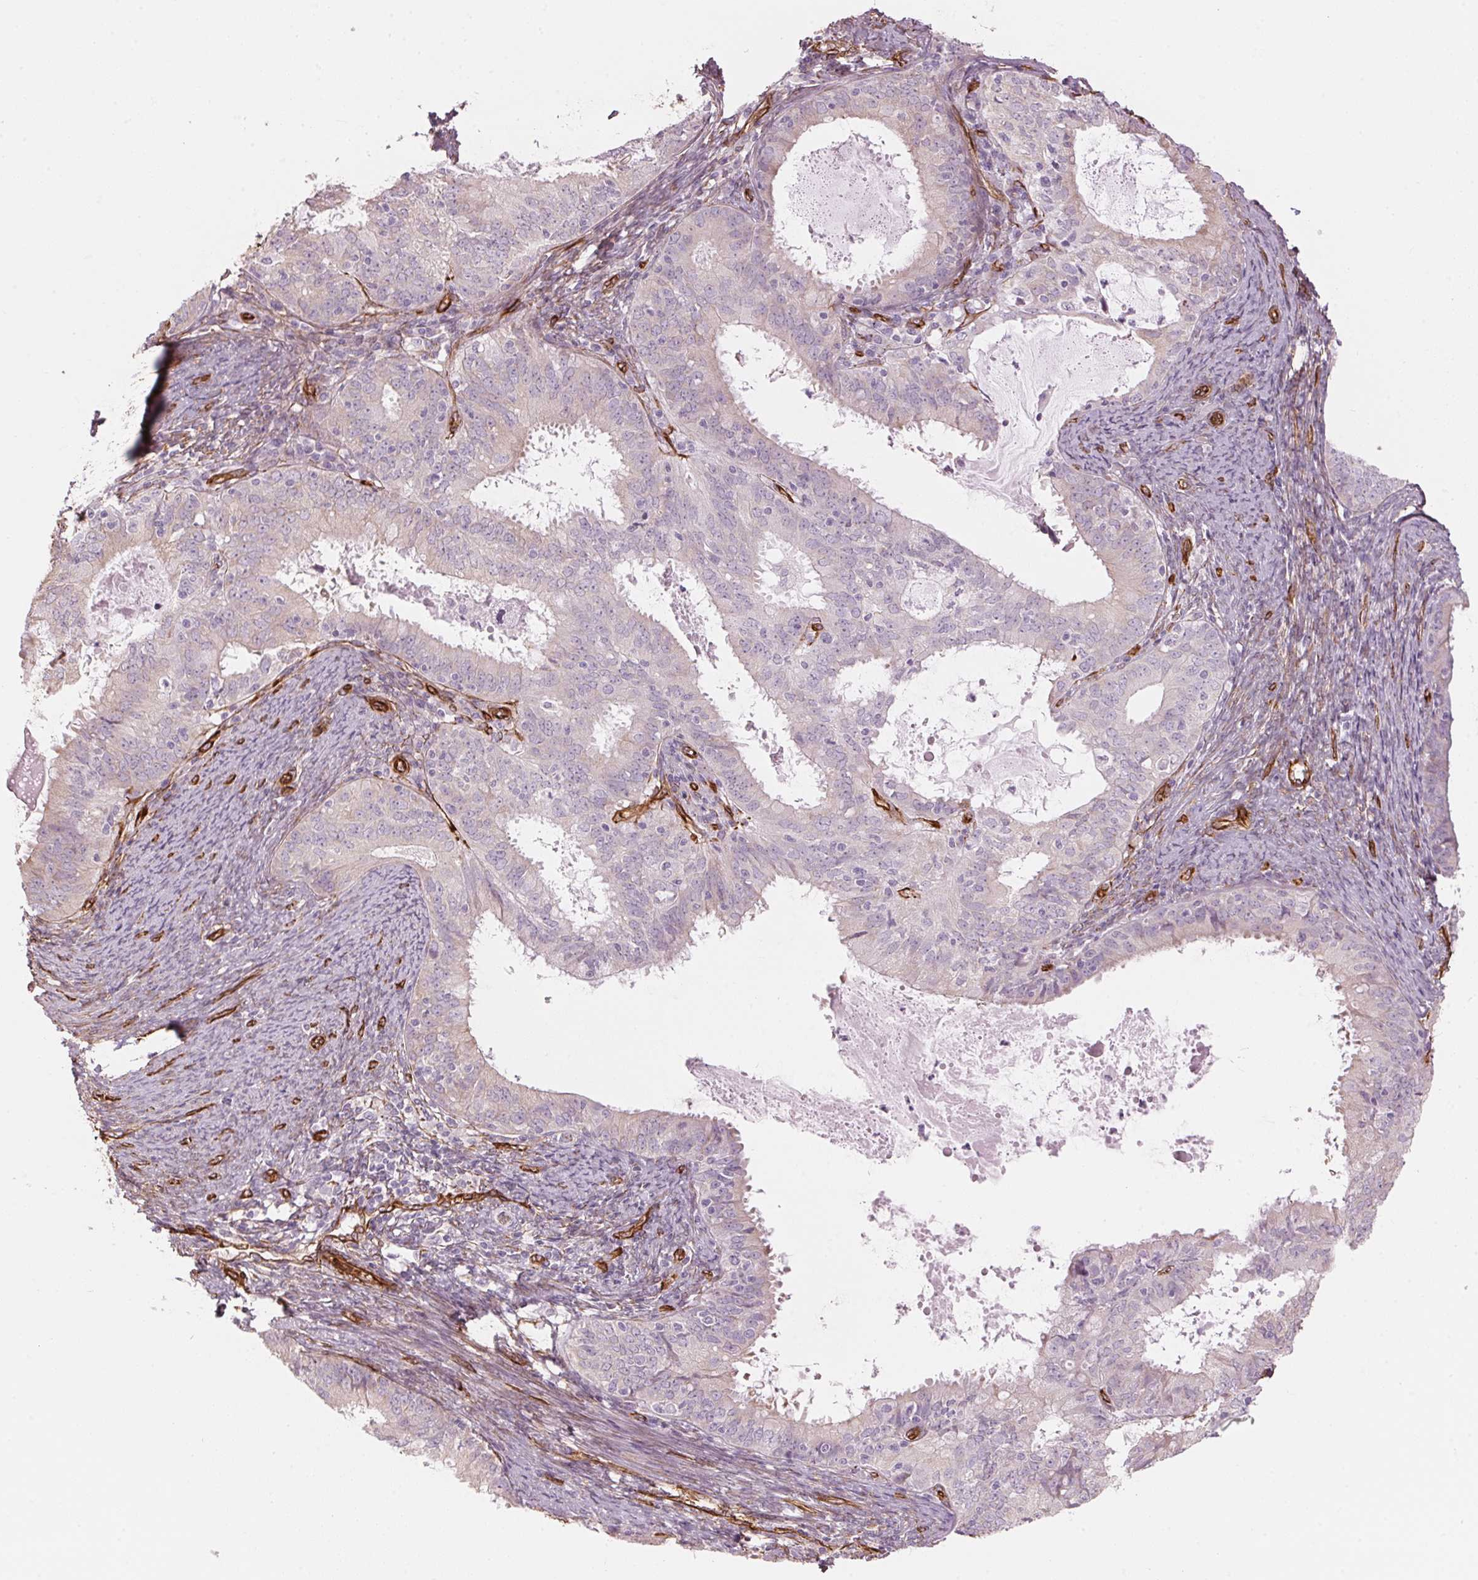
{"staining": {"intensity": "negative", "quantity": "none", "location": "none"}, "tissue": "endometrial cancer", "cell_type": "Tumor cells", "image_type": "cancer", "snomed": [{"axis": "morphology", "description": "Adenocarcinoma, NOS"}, {"axis": "topography", "description": "Endometrium"}], "caption": "Adenocarcinoma (endometrial) was stained to show a protein in brown. There is no significant staining in tumor cells. The staining is performed using DAB (3,3'-diaminobenzidine) brown chromogen with nuclei counter-stained in using hematoxylin.", "gene": "CLPS", "patient": {"sex": "female", "age": 57}}